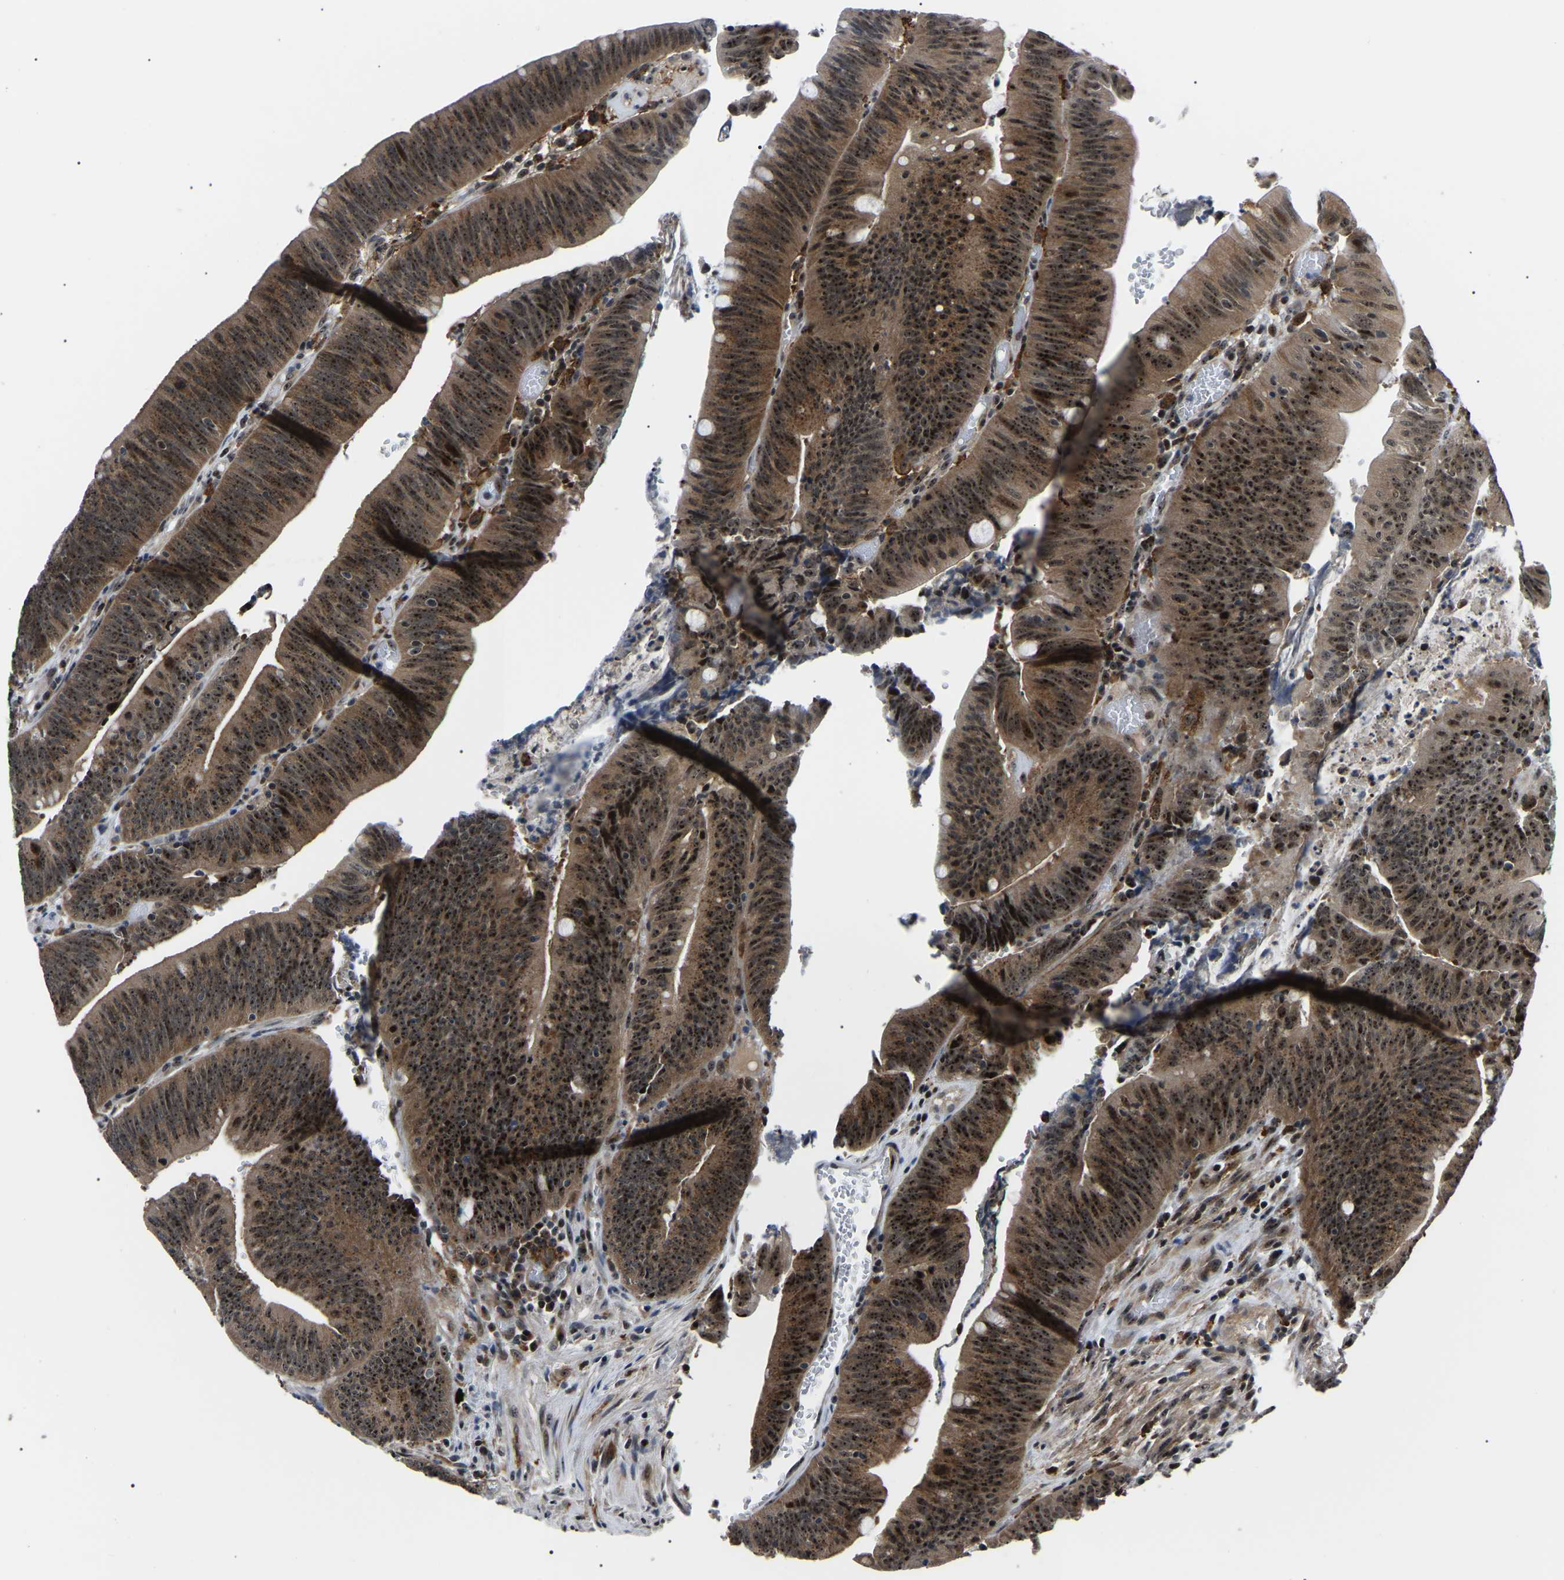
{"staining": {"intensity": "strong", "quantity": ">75%", "location": "cytoplasmic/membranous,nuclear"}, "tissue": "colorectal cancer", "cell_type": "Tumor cells", "image_type": "cancer", "snomed": [{"axis": "morphology", "description": "Normal tissue, NOS"}, {"axis": "morphology", "description": "Adenocarcinoma, NOS"}, {"axis": "topography", "description": "Rectum"}], "caption": "Protein staining of colorectal cancer tissue displays strong cytoplasmic/membranous and nuclear expression in approximately >75% of tumor cells. (IHC, brightfield microscopy, high magnification).", "gene": "RRP1B", "patient": {"sex": "female", "age": 66}}